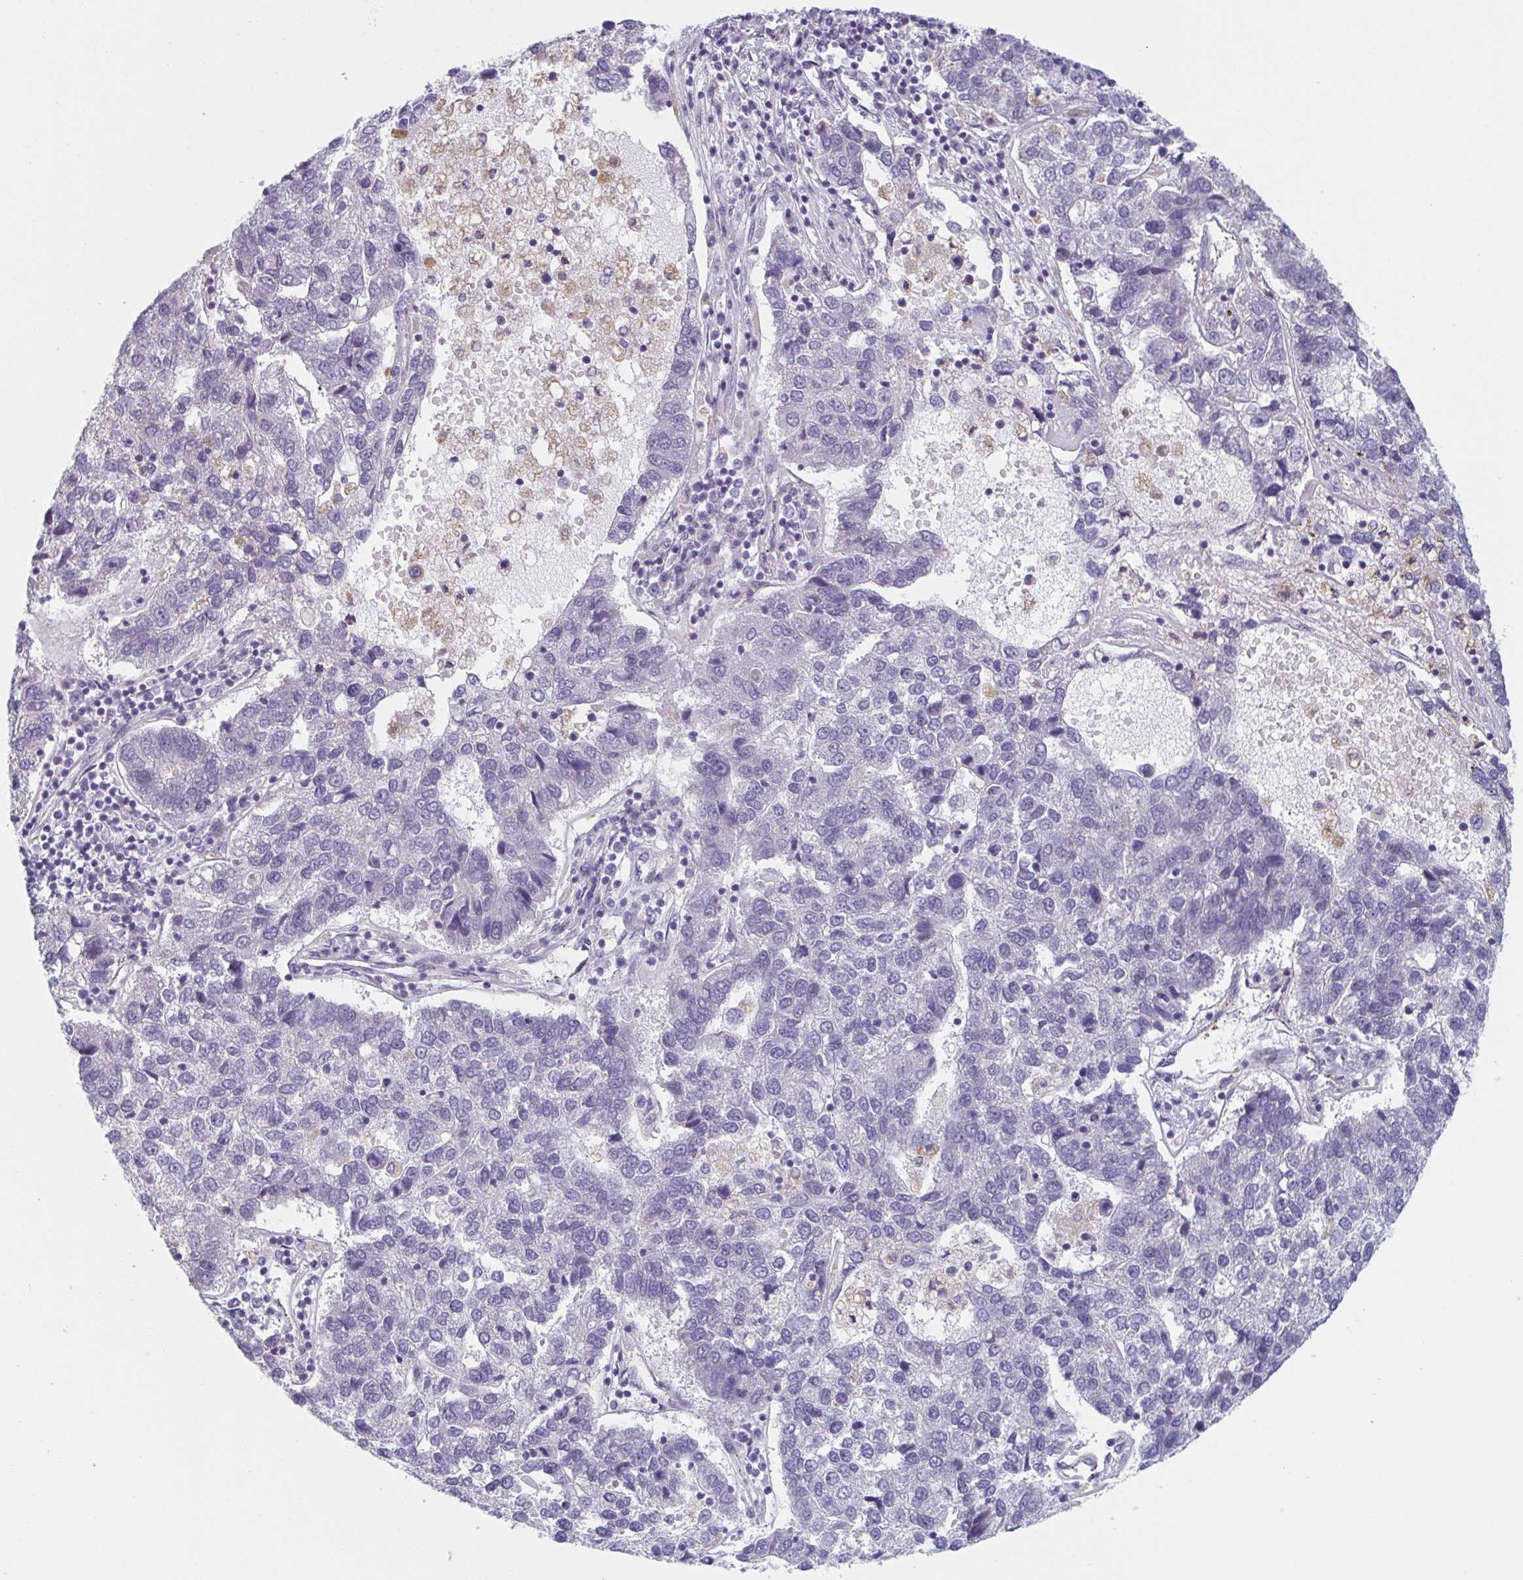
{"staining": {"intensity": "negative", "quantity": "none", "location": "none"}, "tissue": "pancreatic cancer", "cell_type": "Tumor cells", "image_type": "cancer", "snomed": [{"axis": "morphology", "description": "Adenocarcinoma, NOS"}, {"axis": "topography", "description": "Pancreas"}], "caption": "Immunohistochemistry (IHC) histopathology image of human pancreatic cancer stained for a protein (brown), which exhibits no staining in tumor cells.", "gene": "TNFSF10", "patient": {"sex": "female", "age": 61}}